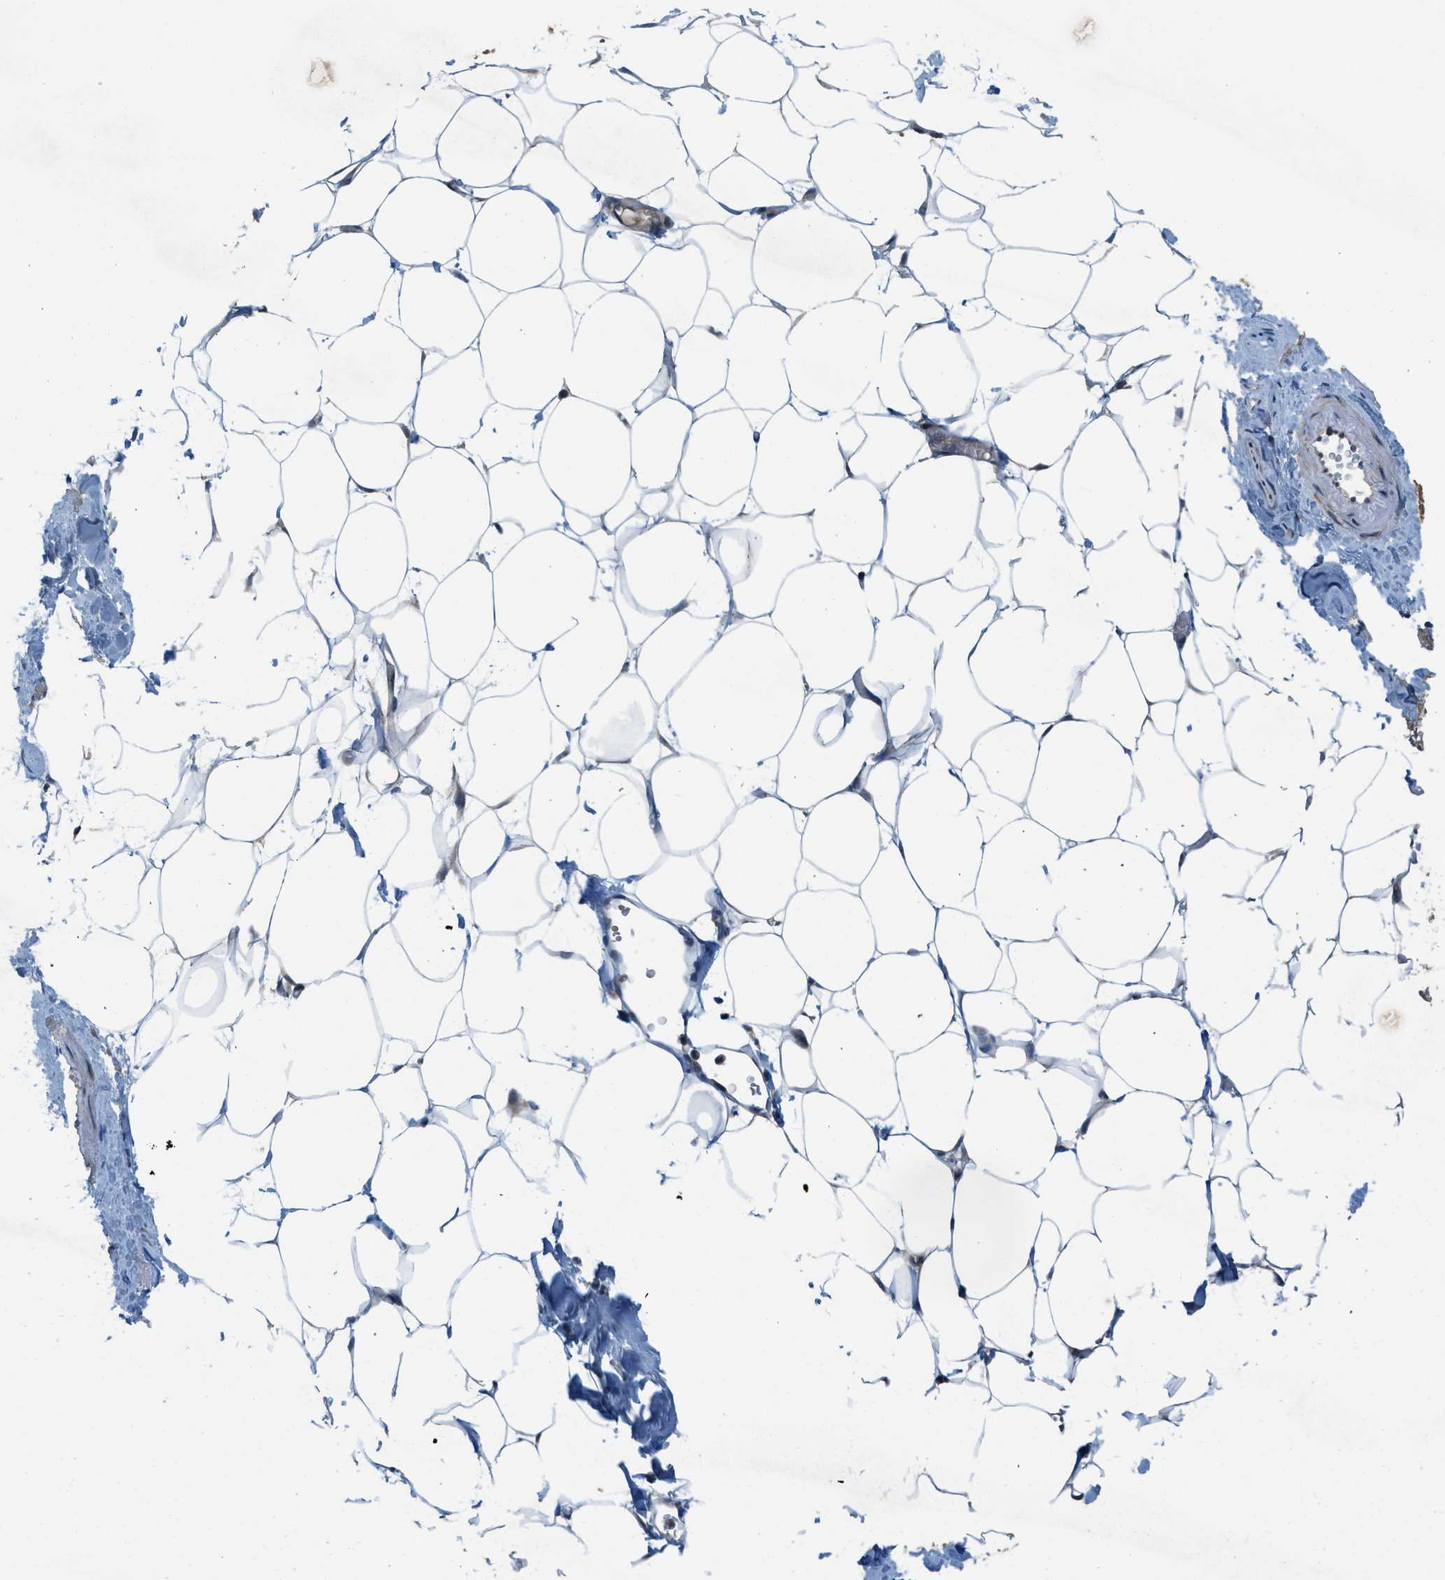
{"staining": {"intensity": "negative", "quantity": "none", "location": "none"}, "tissue": "adipose tissue", "cell_type": "Adipocytes", "image_type": "normal", "snomed": [{"axis": "morphology", "description": "Normal tissue, NOS"}, {"axis": "topography", "description": "Breast"}, {"axis": "topography", "description": "Adipose tissue"}], "caption": "IHC of normal adipose tissue displays no positivity in adipocytes.", "gene": "ADCY6", "patient": {"sex": "female", "age": 25}}